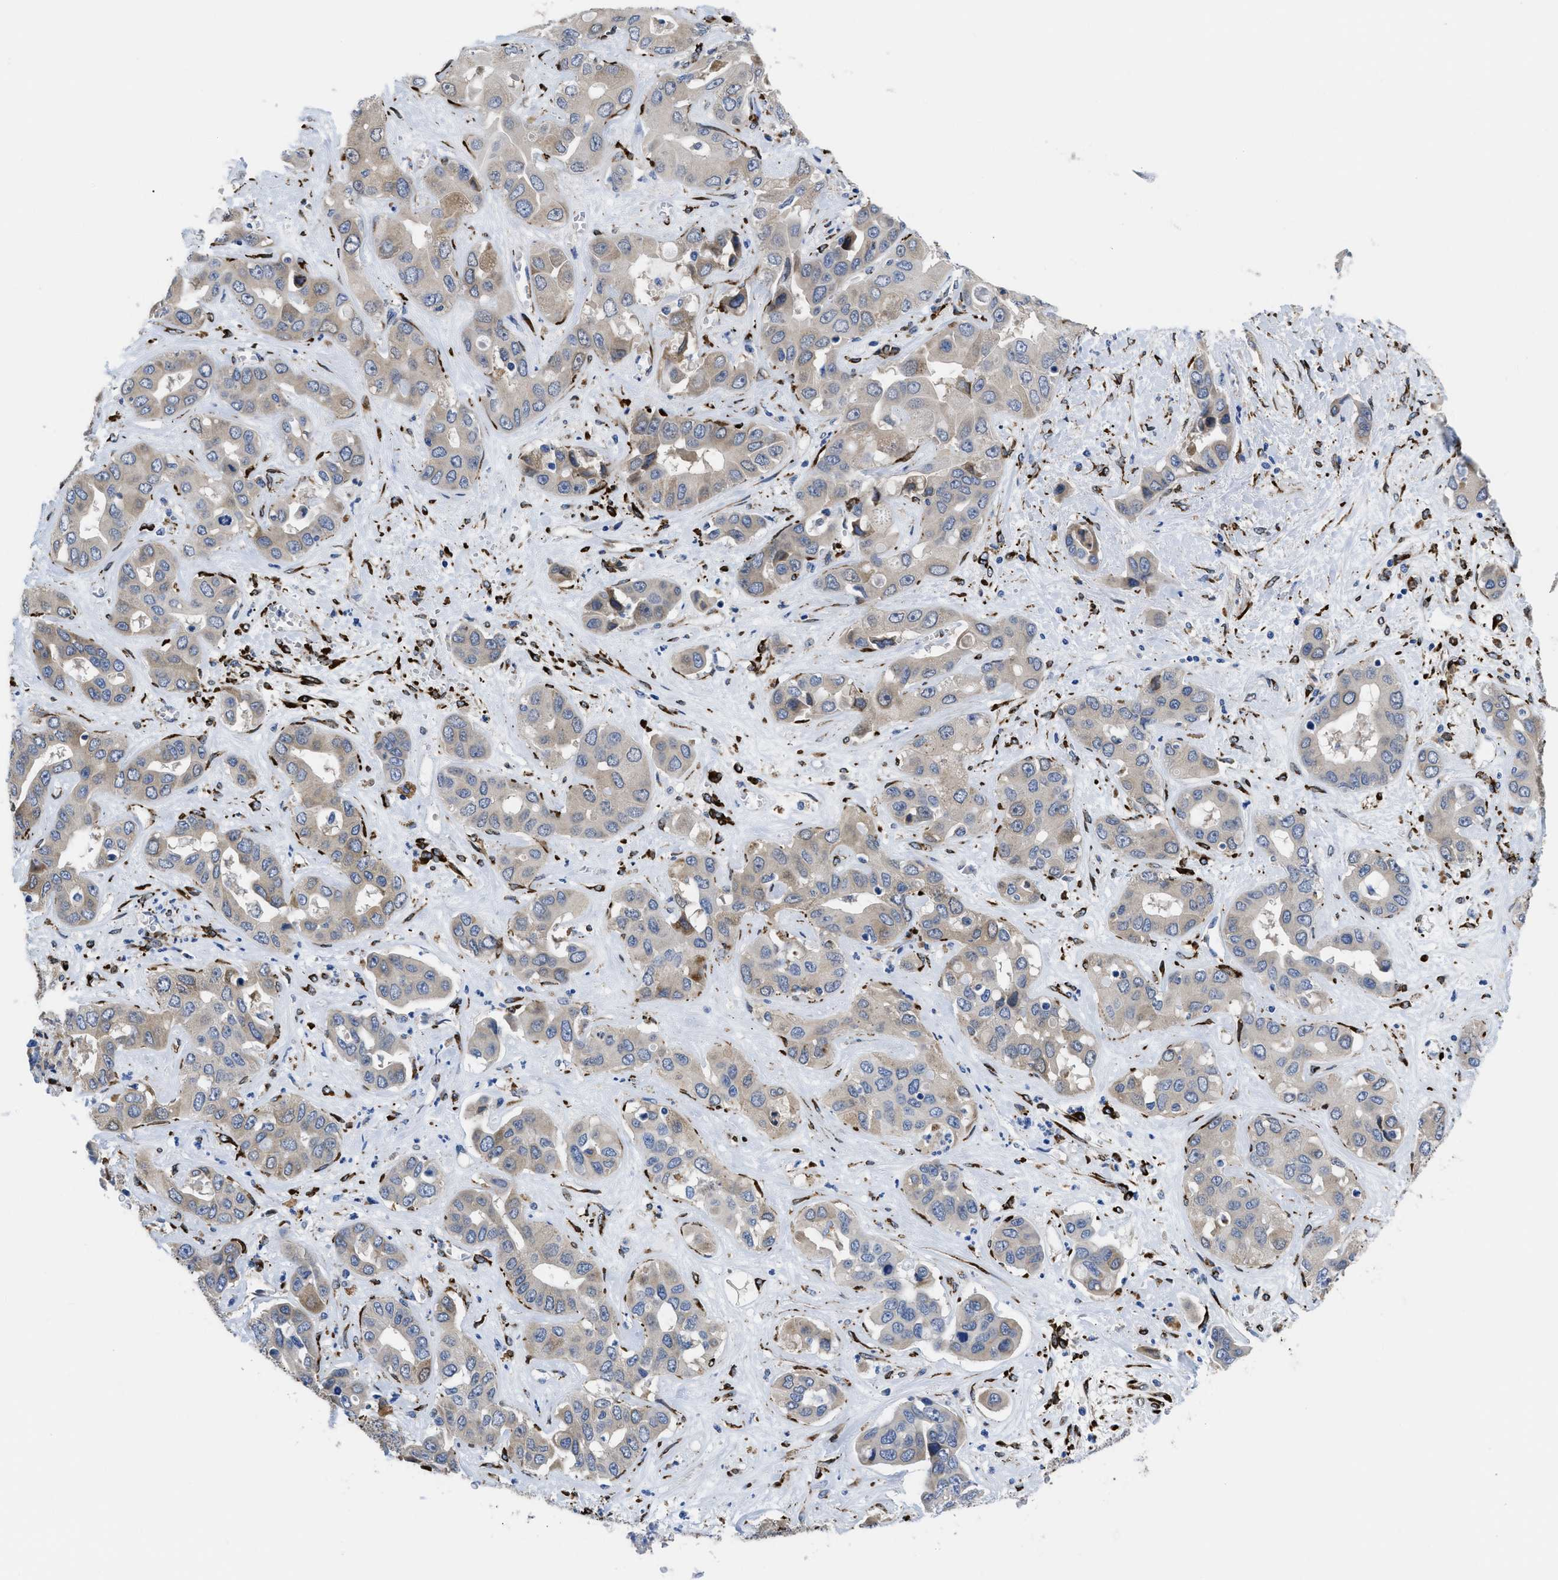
{"staining": {"intensity": "weak", "quantity": ">75%", "location": "cytoplasmic/membranous"}, "tissue": "liver cancer", "cell_type": "Tumor cells", "image_type": "cancer", "snomed": [{"axis": "morphology", "description": "Cholangiocarcinoma"}, {"axis": "topography", "description": "Liver"}], "caption": "A photomicrograph of human liver cancer stained for a protein displays weak cytoplasmic/membranous brown staining in tumor cells. (Brightfield microscopy of DAB IHC at high magnification).", "gene": "SQLE", "patient": {"sex": "female", "age": 52}}